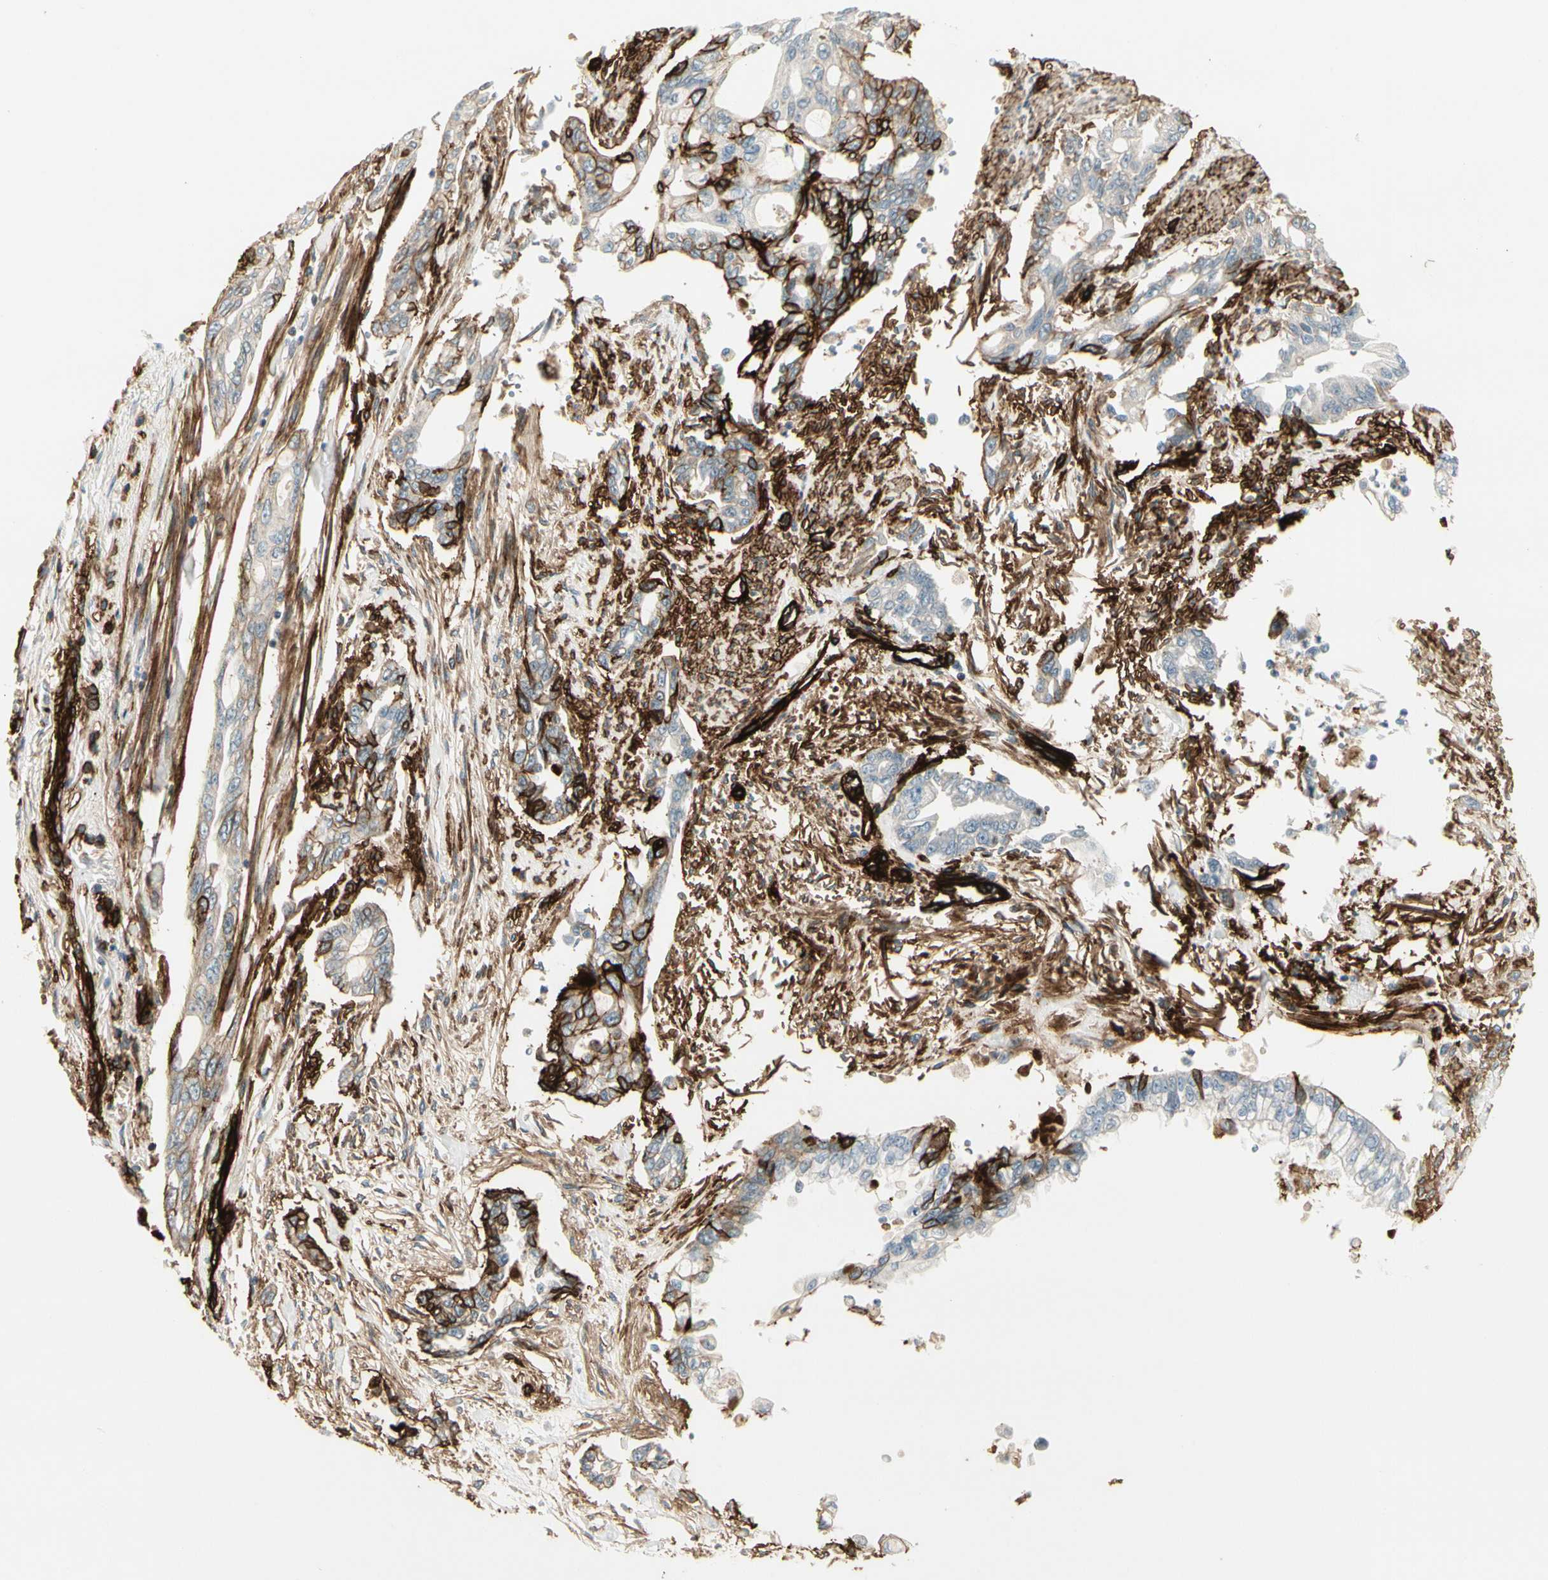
{"staining": {"intensity": "moderate", "quantity": "<25%", "location": "cytoplasmic/membranous"}, "tissue": "pancreatic cancer", "cell_type": "Tumor cells", "image_type": "cancer", "snomed": [{"axis": "morphology", "description": "Normal tissue, NOS"}, {"axis": "topography", "description": "Pancreas"}], "caption": "Immunohistochemistry (IHC) photomicrograph of pancreatic cancer stained for a protein (brown), which demonstrates low levels of moderate cytoplasmic/membranous staining in about <25% of tumor cells.", "gene": "MCAM", "patient": {"sex": "male", "age": 42}}